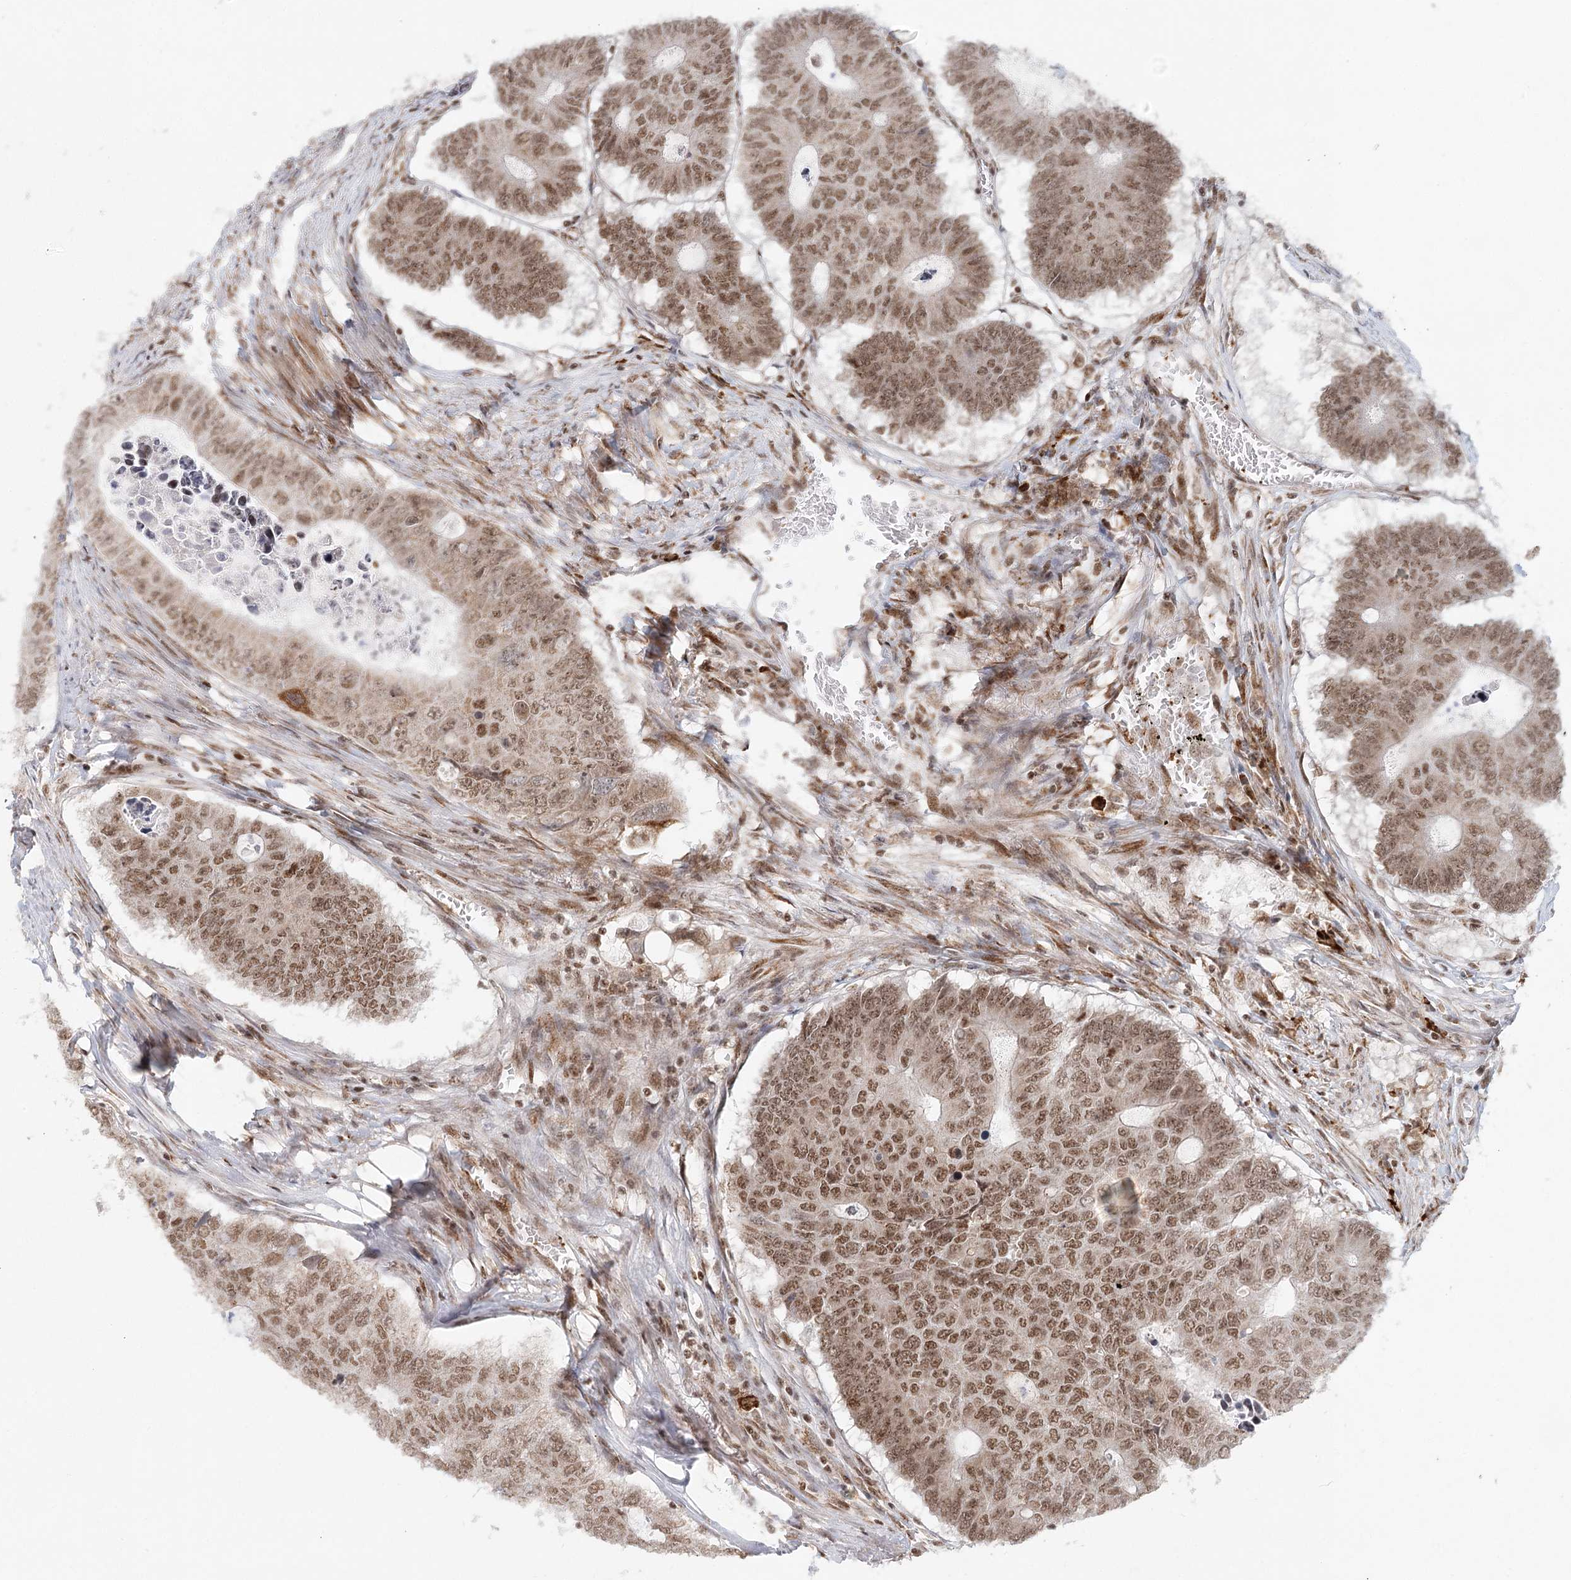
{"staining": {"intensity": "moderate", "quantity": ">75%", "location": "nuclear"}, "tissue": "colorectal cancer", "cell_type": "Tumor cells", "image_type": "cancer", "snomed": [{"axis": "morphology", "description": "Adenocarcinoma, NOS"}, {"axis": "topography", "description": "Colon"}], "caption": "Protein expression analysis of human colorectal cancer reveals moderate nuclear positivity in about >75% of tumor cells. (Brightfield microscopy of DAB IHC at high magnification).", "gene": "BNIP5", "patient": {"sex": "male", "age": 87}}